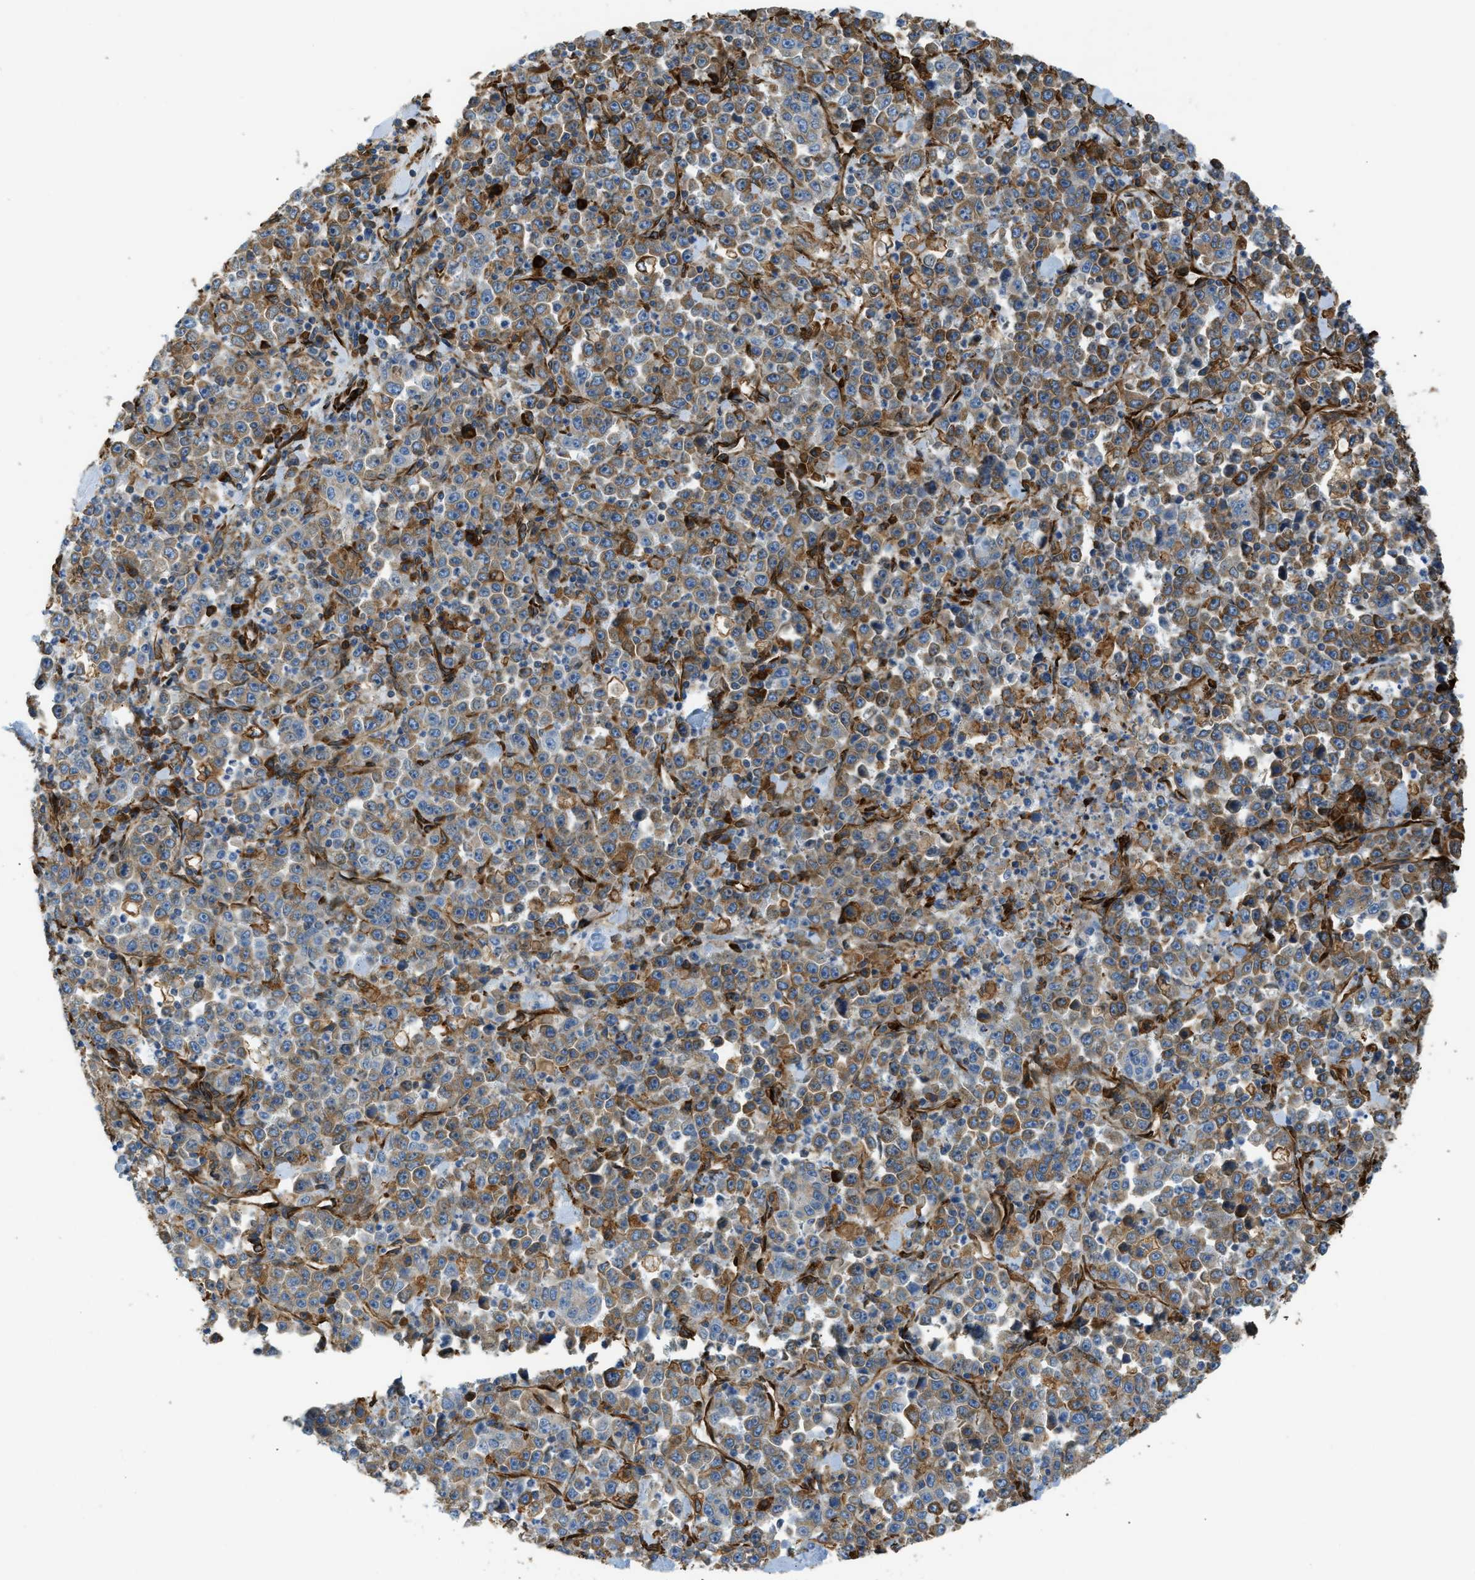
{"staining": {"intensity": "moderate", "quantity": ">75%", "location": "cytoplasmic/membranous"}, "tissue": "stomach cancer", "cell_type": "Tumor cells", "image_type": "cancer", "snomed": [{"axis": "morphology", "description": "Normal tissue, NOS"}, {"axis": "morphology", "description": "Adenocarcinoma, NOS"}, {"axis": "topography", "description": "Stomach, upper"}, {"axis": "topography", "description": "Stomach"}], "caption": "Stomach adenocarcinoma stained for a protein displays moderate cytoplasmic/membranous positivity in tumor cells.", "gene": "BEX3", "patient": {"sex": "male", "age": 59}}